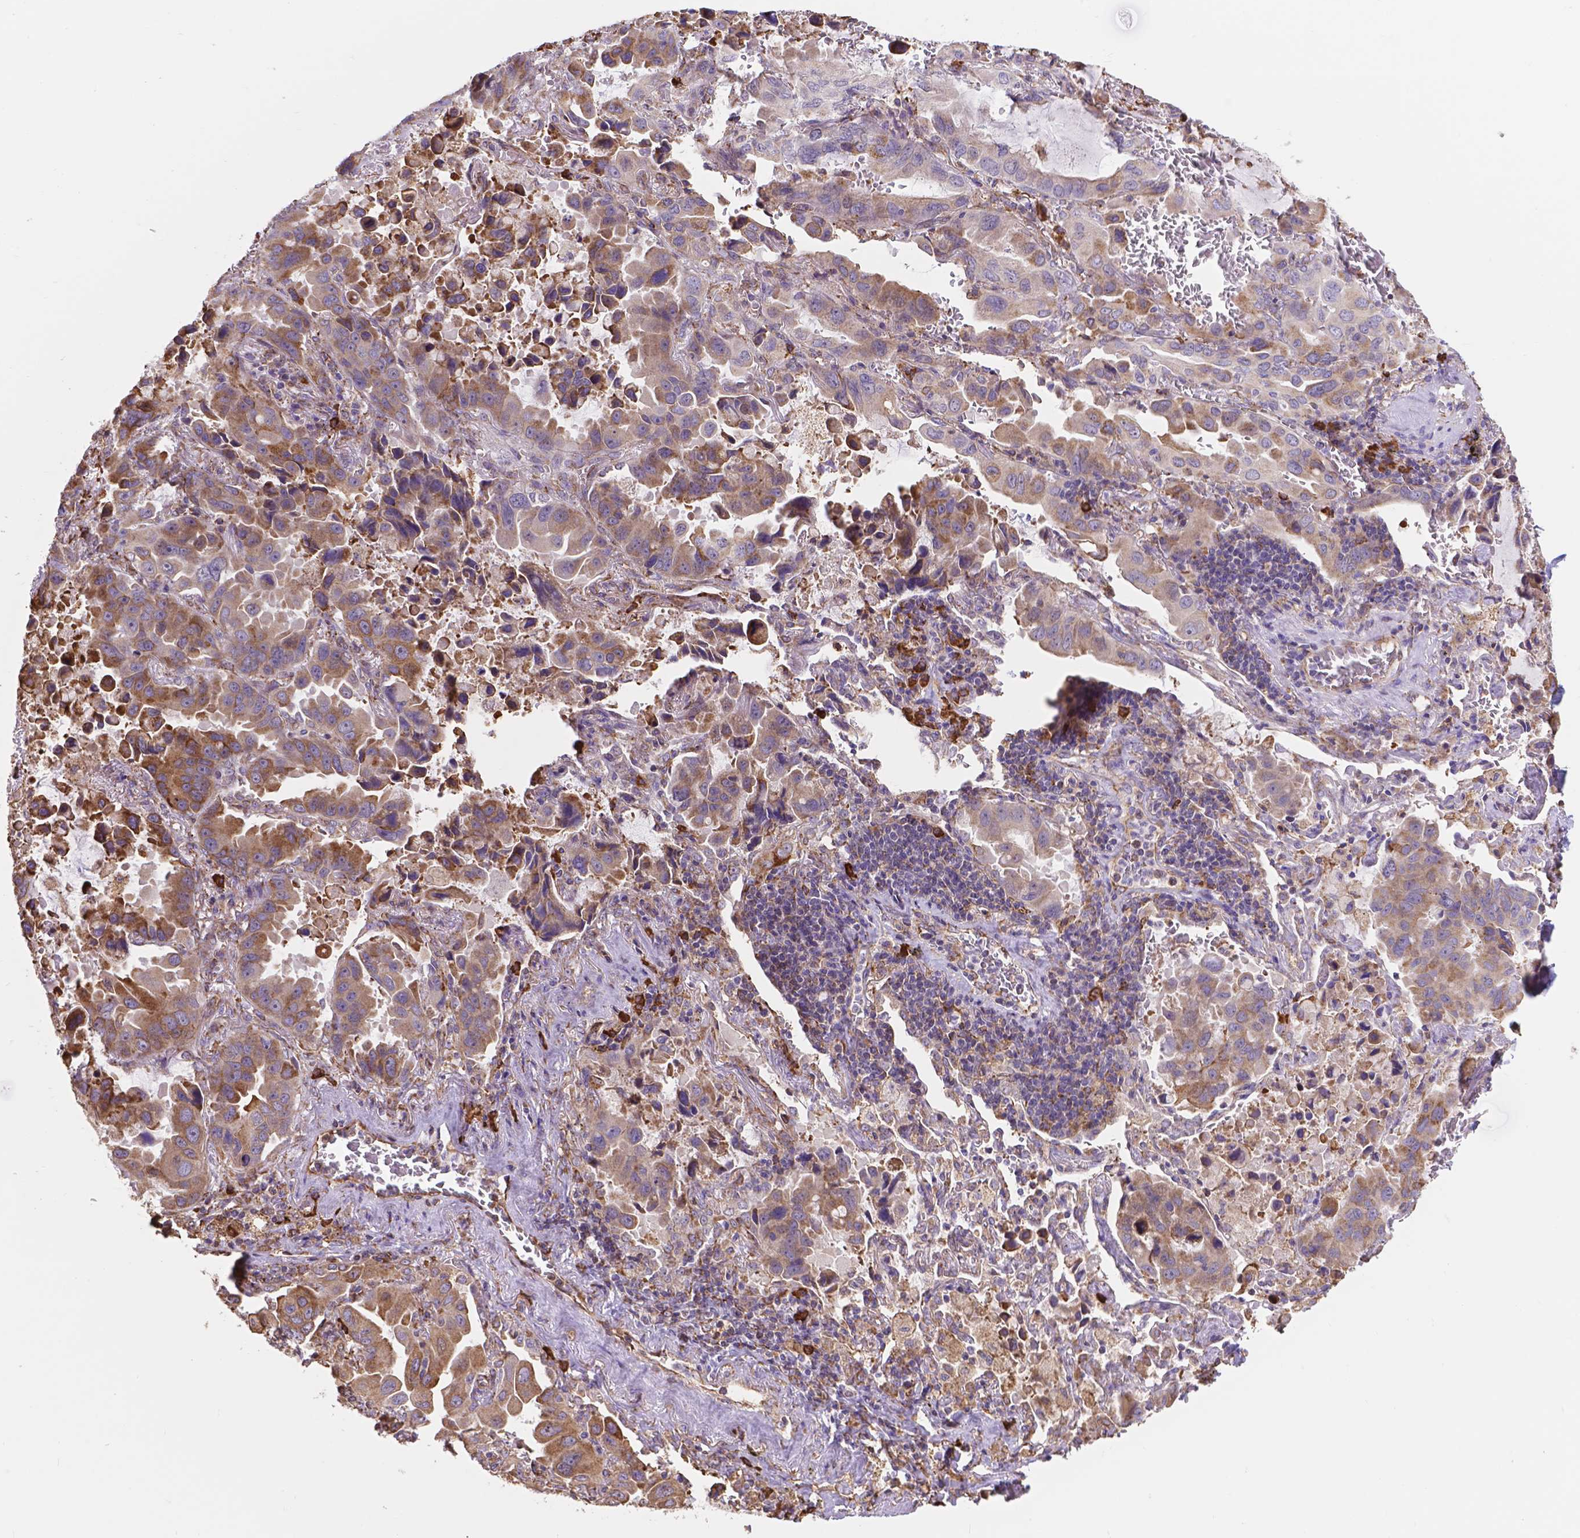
{"staining": {"intensity": "moderate", "quantity": ">75%", "location": "cytoplasmic/membranous"}, "tissue": "lung cancer", "cell_type": "Tumor cells", "image_type": "cancer", "snomed": [{"axis": "morphology", "description": "Adenocarcinoma, NOS"}, {"axis": "topography", "description": "Lung"}], "caption": "Tumor cells demonstrate medium levels of moderate cytoplasmic/membranous positivity in about >75% of cells in human lung adenocarcinoma. The protein is shown in brown color, while the nuclei are stained blue.", "gene": "IPO11", "patient": {"sex": "male", "age": 64}}